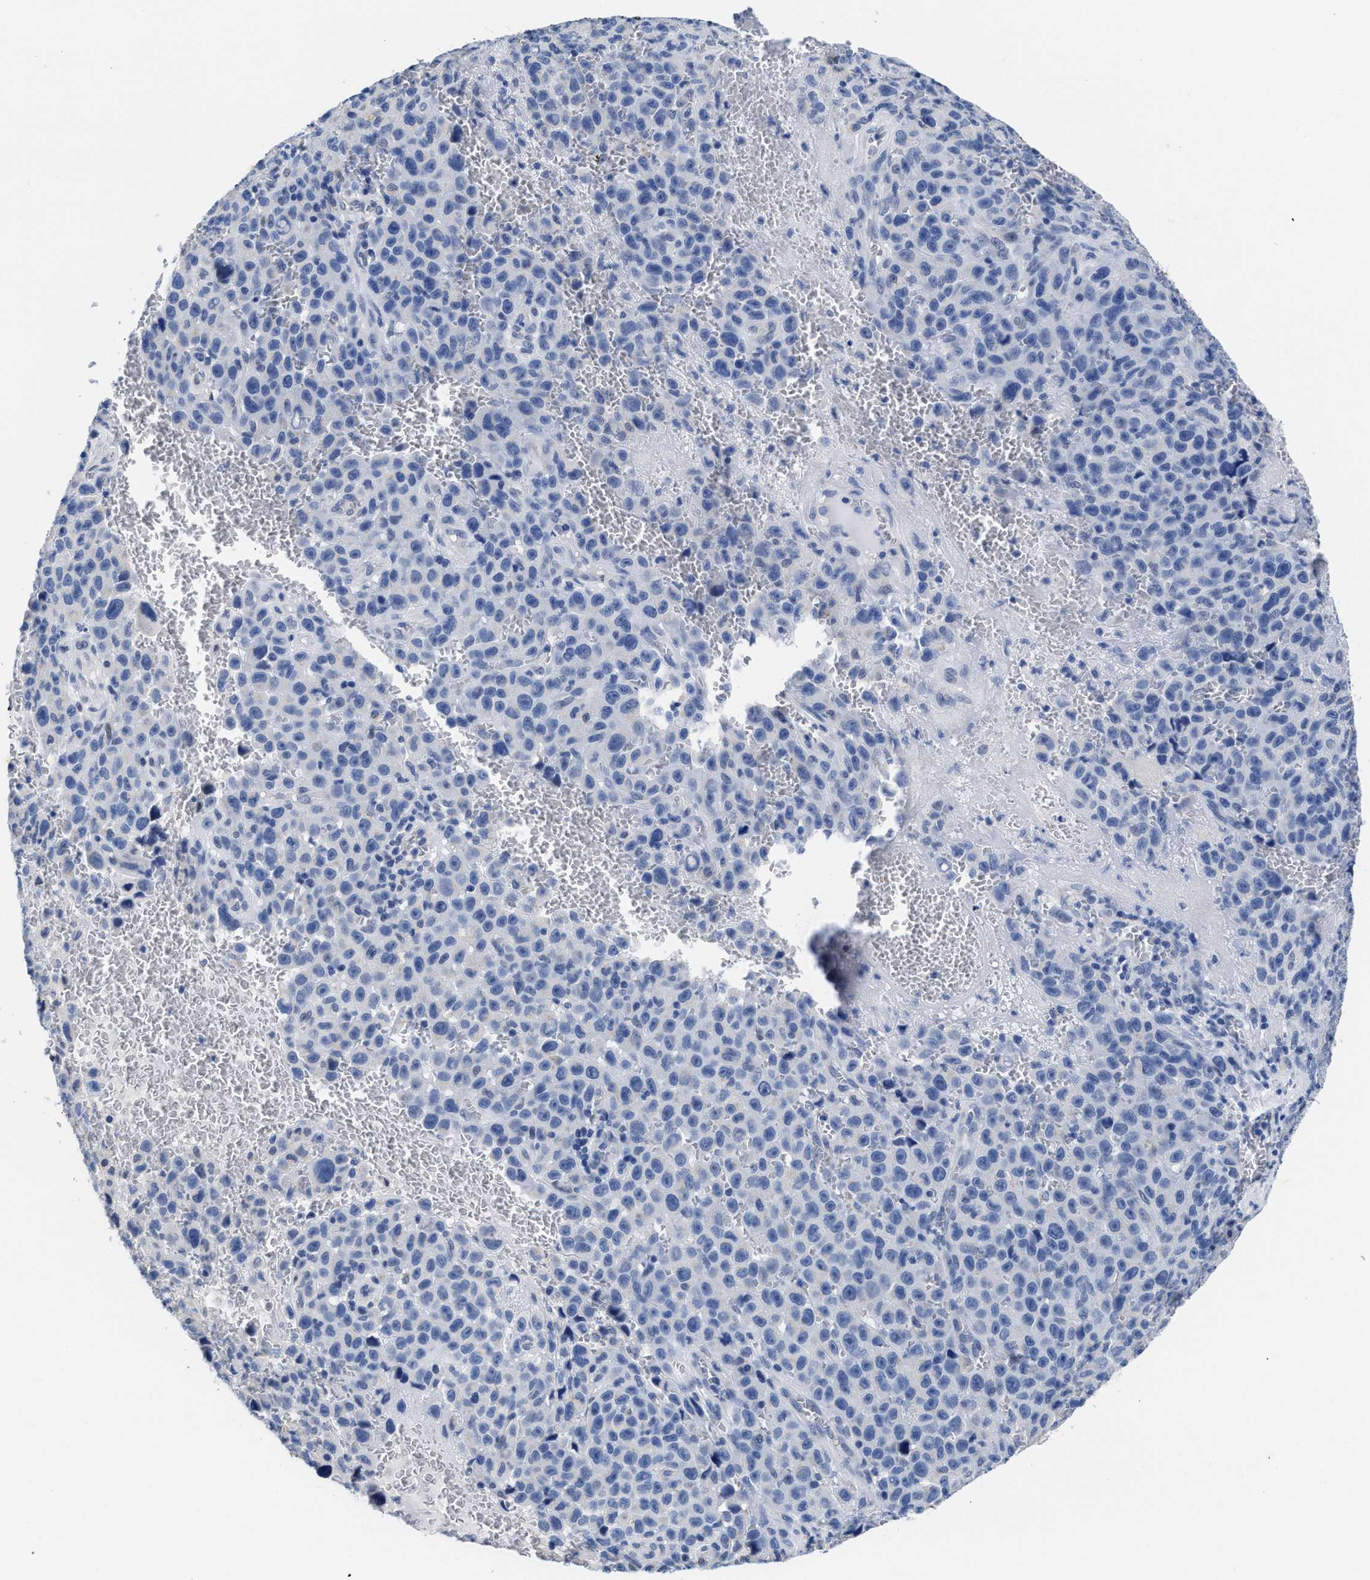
{"staining": {"intensity": "negative", "quantity": "none", "location": "none"}, "tissue": "melanoma", "cell_type": "Tumor cells", "image_type": "cancer", "snomed": [{"axis": "morphology", "description": "Malignant melanoma, NOS"}, {"axis": "topography", "description": "Skin"}], "caption": "Melanoma stained for a protein using immunohistochemistry displays no expression tumor cells.", "gene": "HOOK1", "patient": {"sex": "female", "age": 82}}